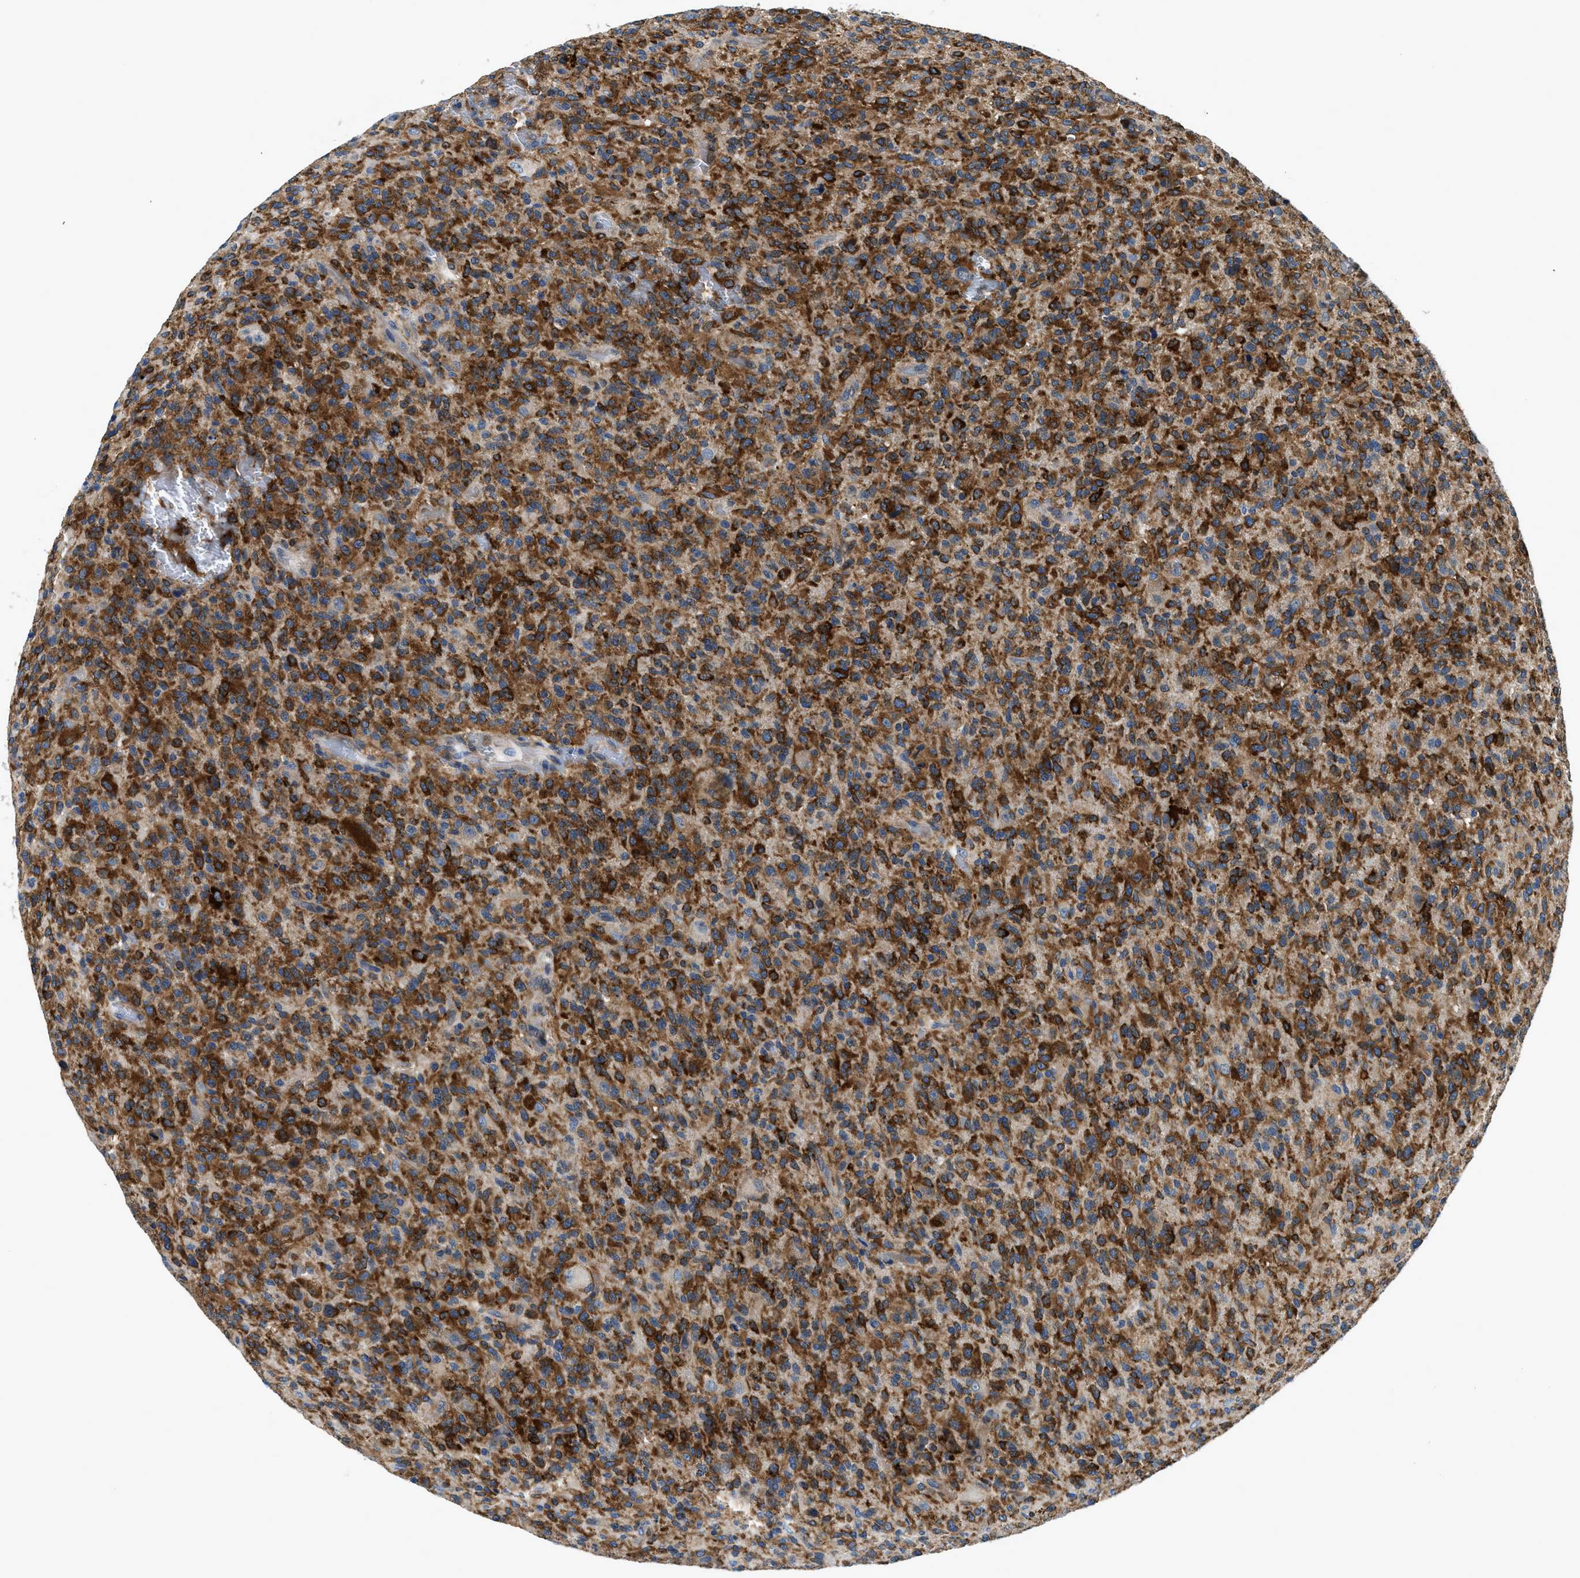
{"staining": {"intensity": "strong", "quantity": ">75%", "location": "cytoplasmic/membranous"}, "tissue": "glioma", "cell_type": "Tumor cells", "image_type": "cancer", "snomed": [{"axis": "morphology", "description": "Glioma, malignant, High grade"}, {"axis": "topography", "description": "Brain"}], "caption": "Immunohistochemical staining of malignant glioma (high-grade) reveals strong cytoplasmic/membranous protein positivity in about >75% of tumor cells.", "gene": "LPIN2", "patient": {"sex": "male", "age": 71}}